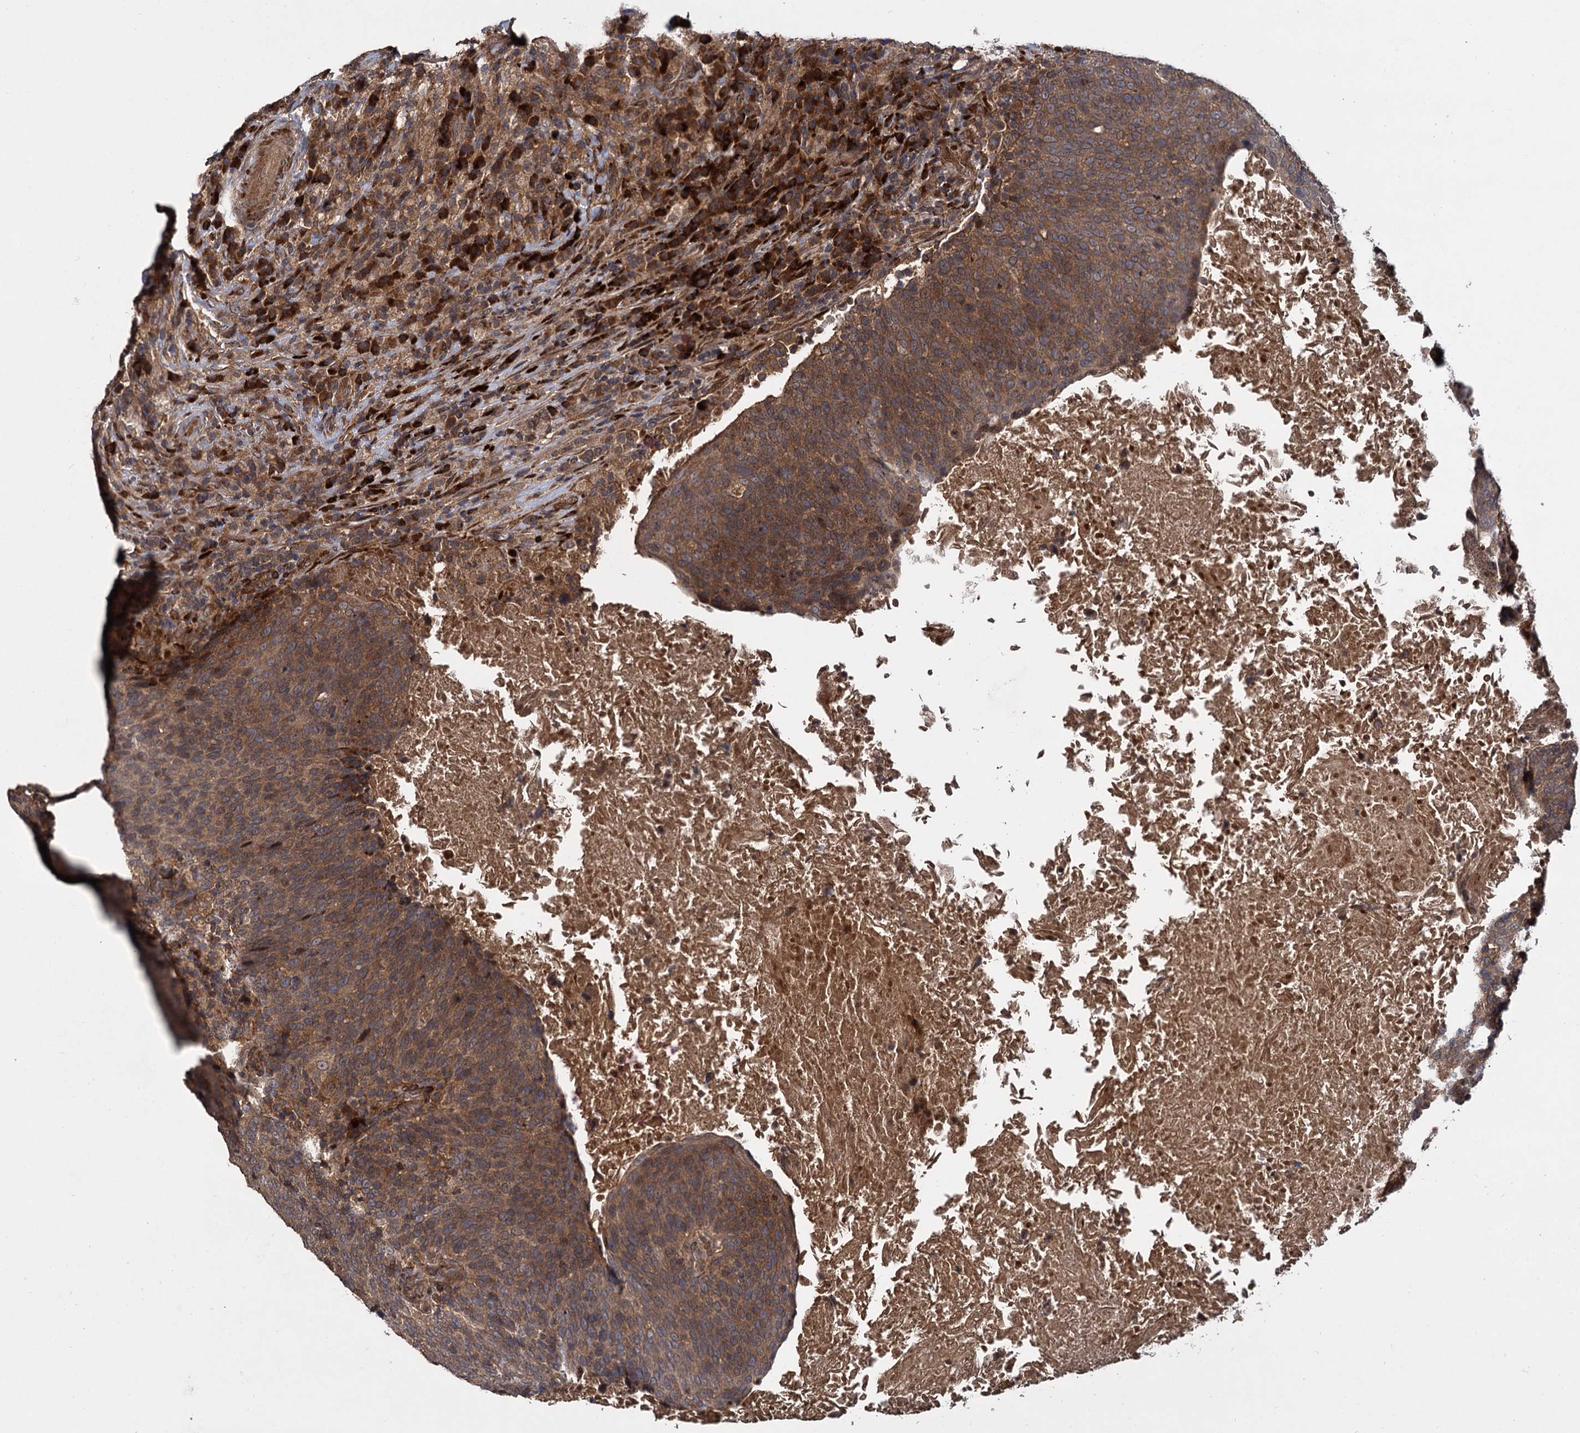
{"staining": {"intensity": "moderate", "quantity": ">75%", "location": "cytoplasmic/membranous"}, "tissue": "head and neck cancer", "cell_type": "Tumor cells", "image_type": "cancer", "snomed": [{"axis": "morphology", "description": "Squamous cell carcinoma, NOS"}, {"axis": "morphology", "description": "Squamous cell carcinoma, metastatic, NOS"}, {"axis": "topography", "description": "Lymph node"}, {"axis": "topography", "description": "Head-Neck"}], "caption": "Head and neck cancer (squamous cell carcinoma) was stained to show a protein in brown. There is medium levels of moderate cytoplasmic/membranous positivity in about >75% of tumor cells. (Brightfield microscopy of DAB IHC at high magnification).", "gene": "INPPL1", "patient": {"sex": "male", "age": 62}}